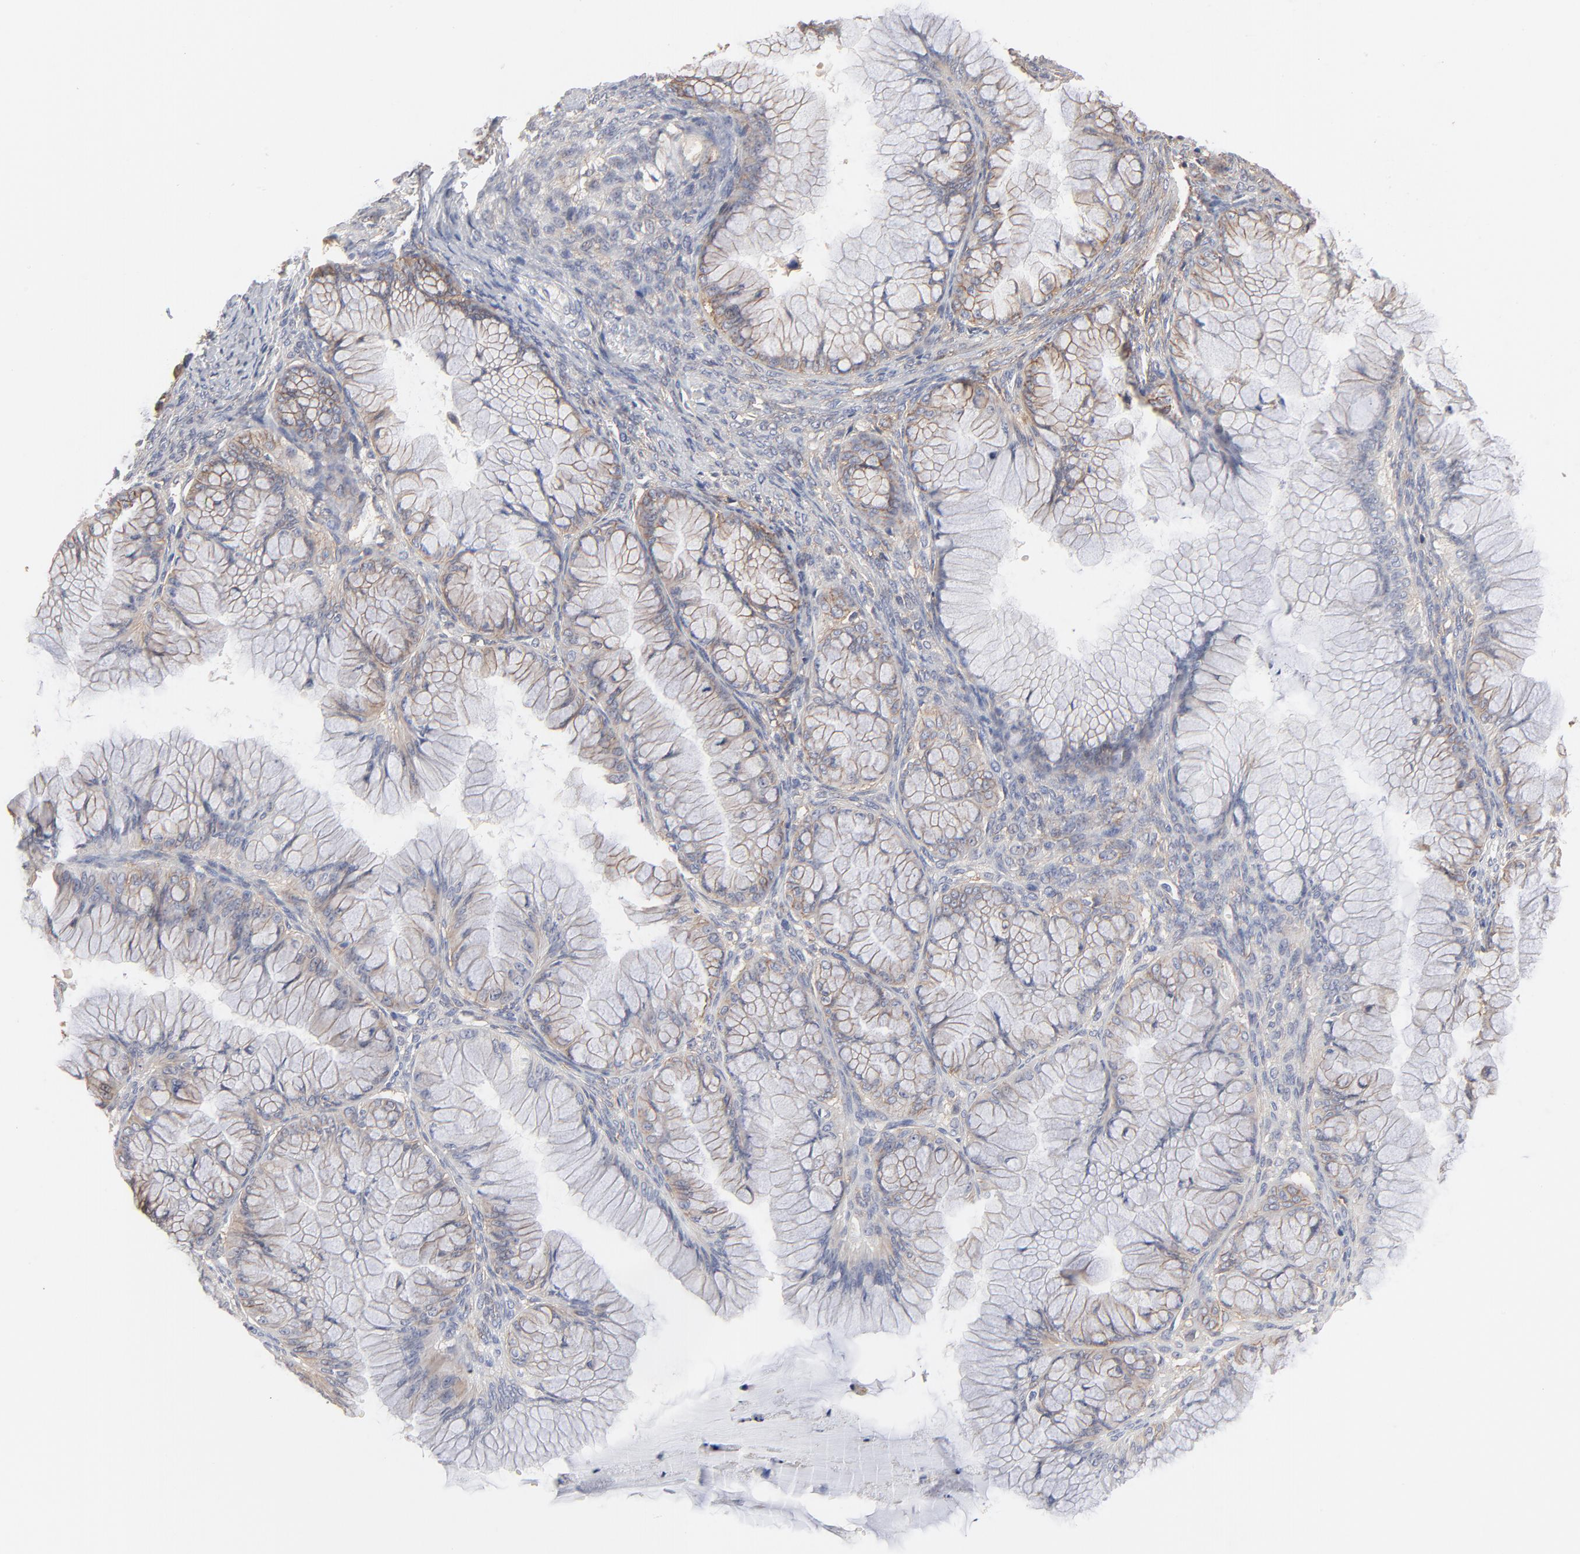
{"staining": {"intensity": "moderate", "quantity": ">75%", "location": "cytoplasmic/membranous"}, "tissue": "ovarian cancer", "cell_type": "Tumor cells", "image_type": "cancer", "snomed": [{"axis": "morphology", "description": "Cystadenocarcinoma, mucinous, NOS"}, {"axis": "topography", "description": "Ovary"}], "caption": "Brown immunohistochemical staining in mucinous cystadenocarcinoma (ovarian) shows moderate cytoplasmic/membranous positivity in about >75% of tumor cells.", "gene": "SLC16A1", "patient": {"sex": "female", "age": 63}}